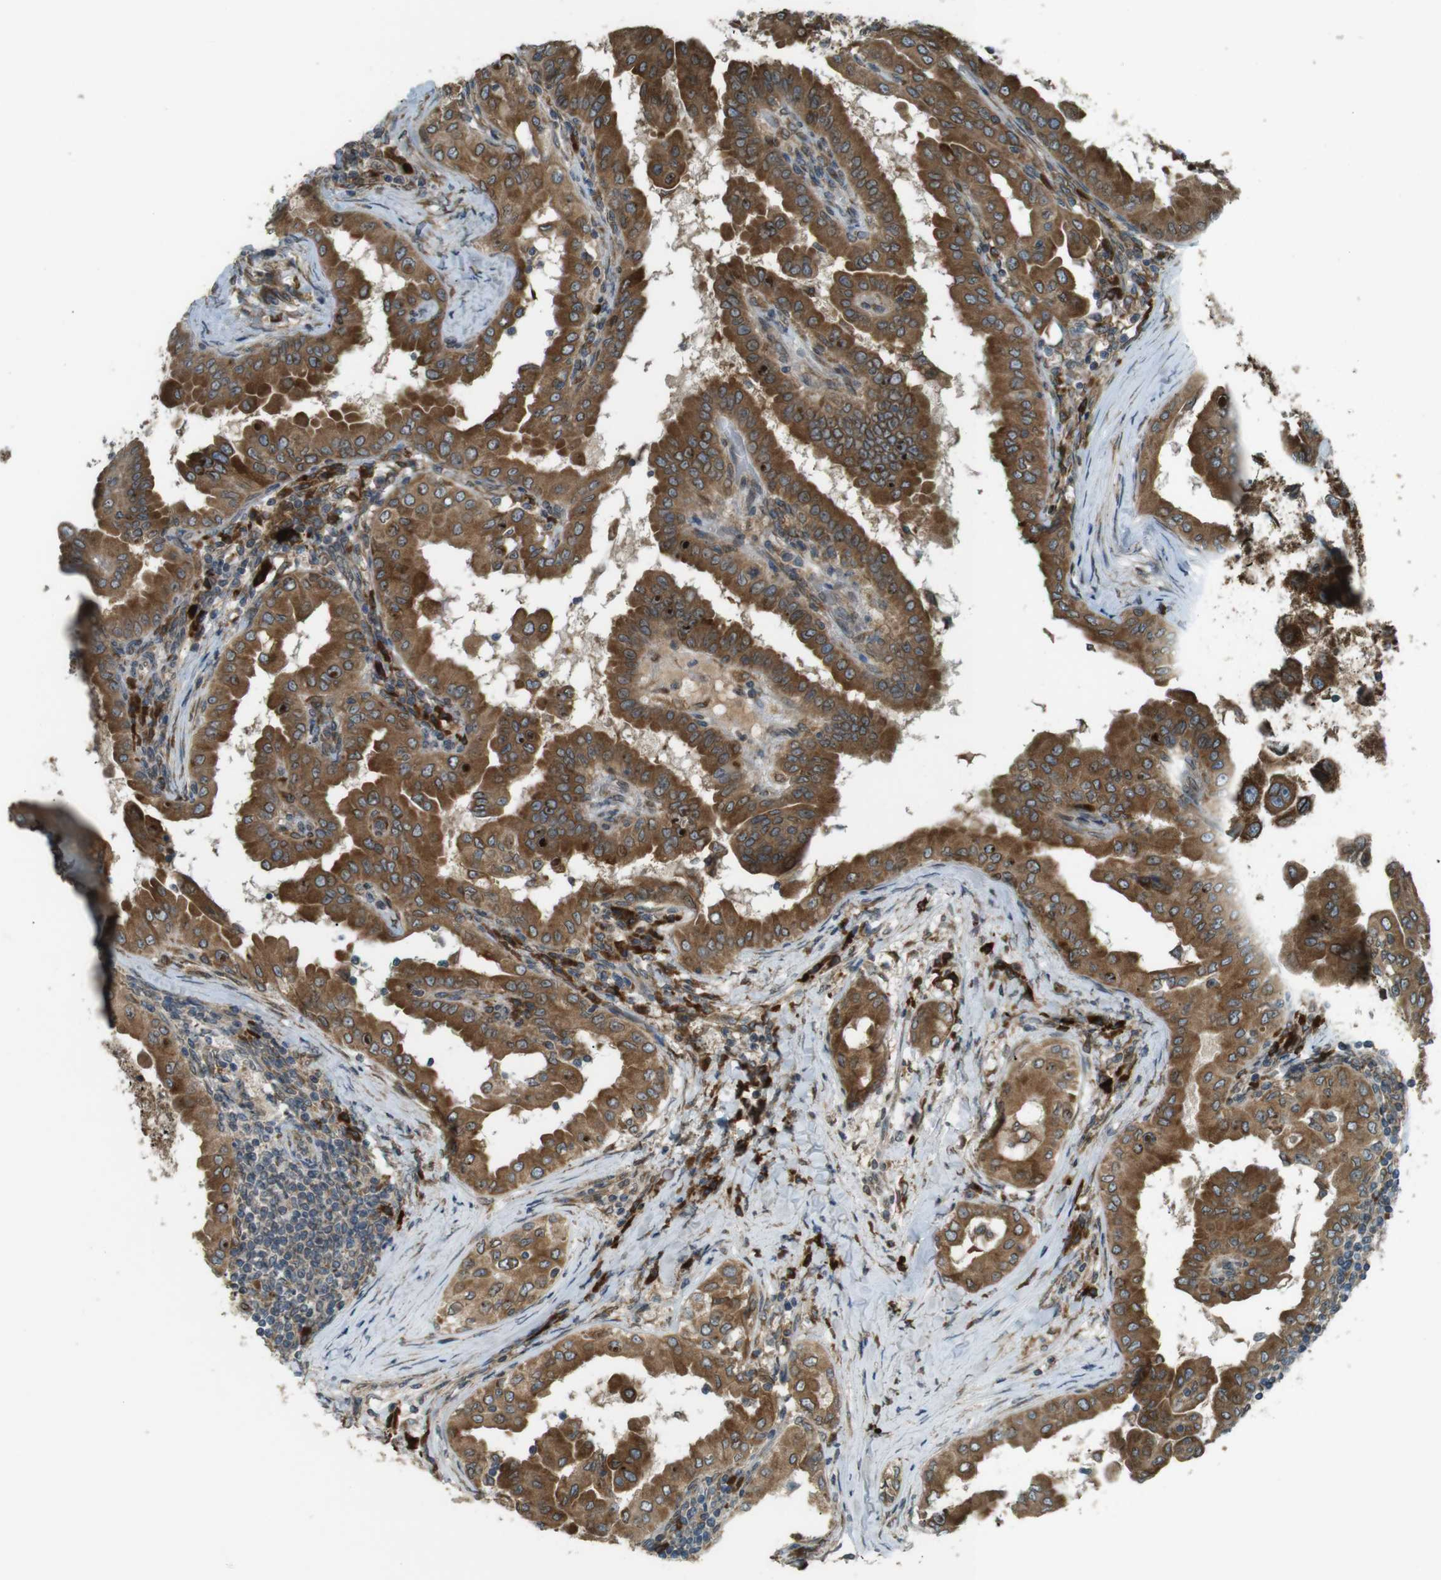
{"staining": {"intensity": "strong", "quantity": ">75%", "location": "cytoplasmic/membranous"}, "tissue": "thyroid cancer", "cell_type": "Tumor cells", "image_type": "cancer", "snomed": [{"axis": "morphology", "description": "Papillary adenocarcinoma, NOS"}, {"axis": "topography", "description": "Thyroid gland"}], "caption": "About >75% of tumor cells in thyroid cancer (papillary adenocarcinoma) exhibit strong cytoplasmic/membranous protein positivity as visualized by brown immunohistochemical staining.", "gene": "TMED4", "patient": {"sex": "male", "age": 33}}